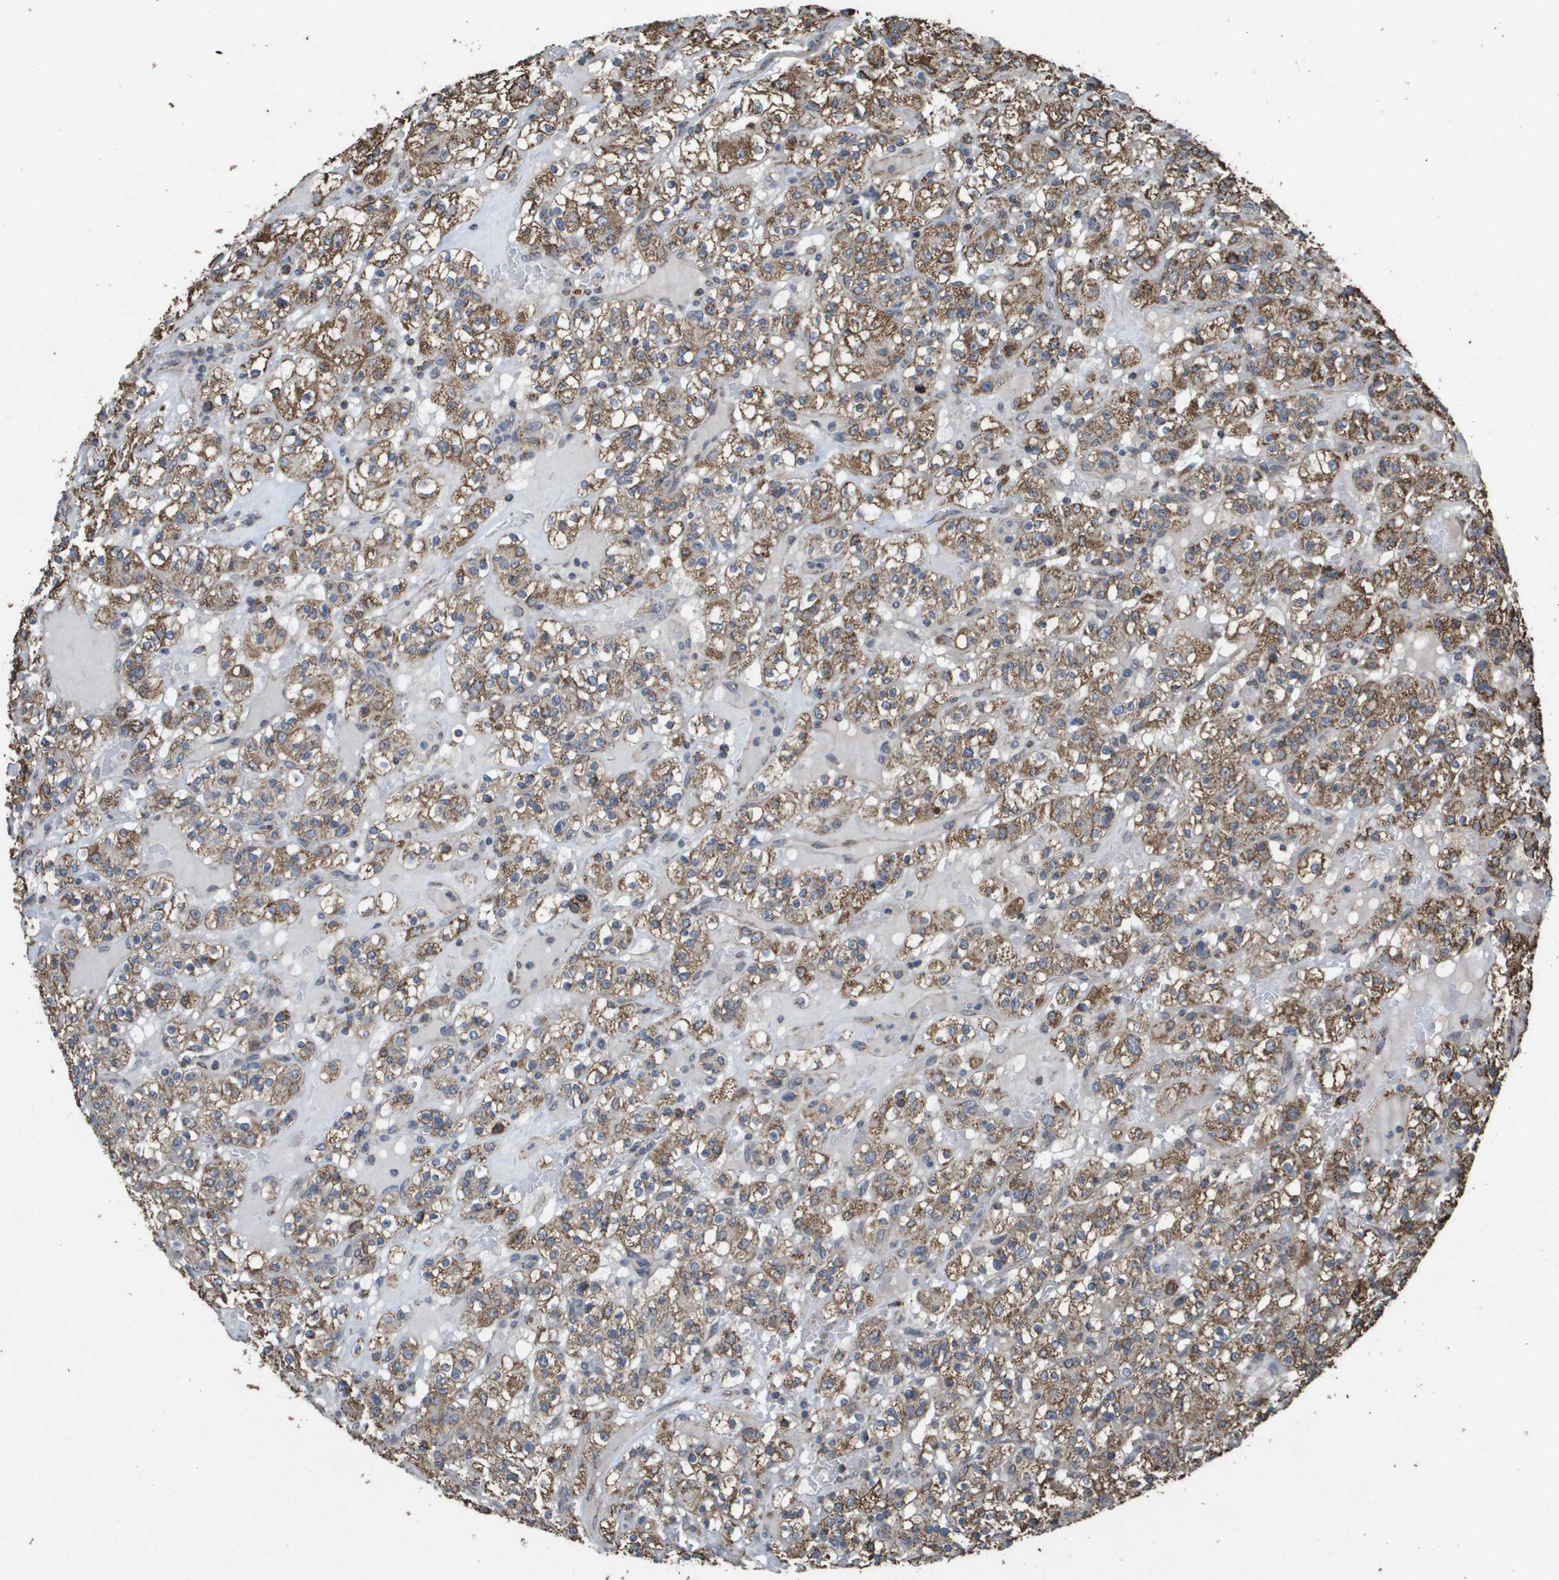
{"staining": {"intensity": "moderate", "quantity": ">75%", "location": "cytoplasmic/membranous"}, "tissue": "renal cancer", "cell_type": "Tumor cells", "image_type": "cancer", "snomed": [{"axis": "morphology", "description": "Normal tissue, NOS"}, {"axis": "morphology", "description": "Adenocarcinoma, NOS"}, {"axis": "topography", "description": "Kidney"}], "caption": "This photomicrograph displays IHC staining of renal adenocarcinoma, with medium moderate cytoplasmic/membranous positivity in about >75% of tumor cells.", "gene": "HSPE1", "patient": {"sex": "female", "age": 72}}